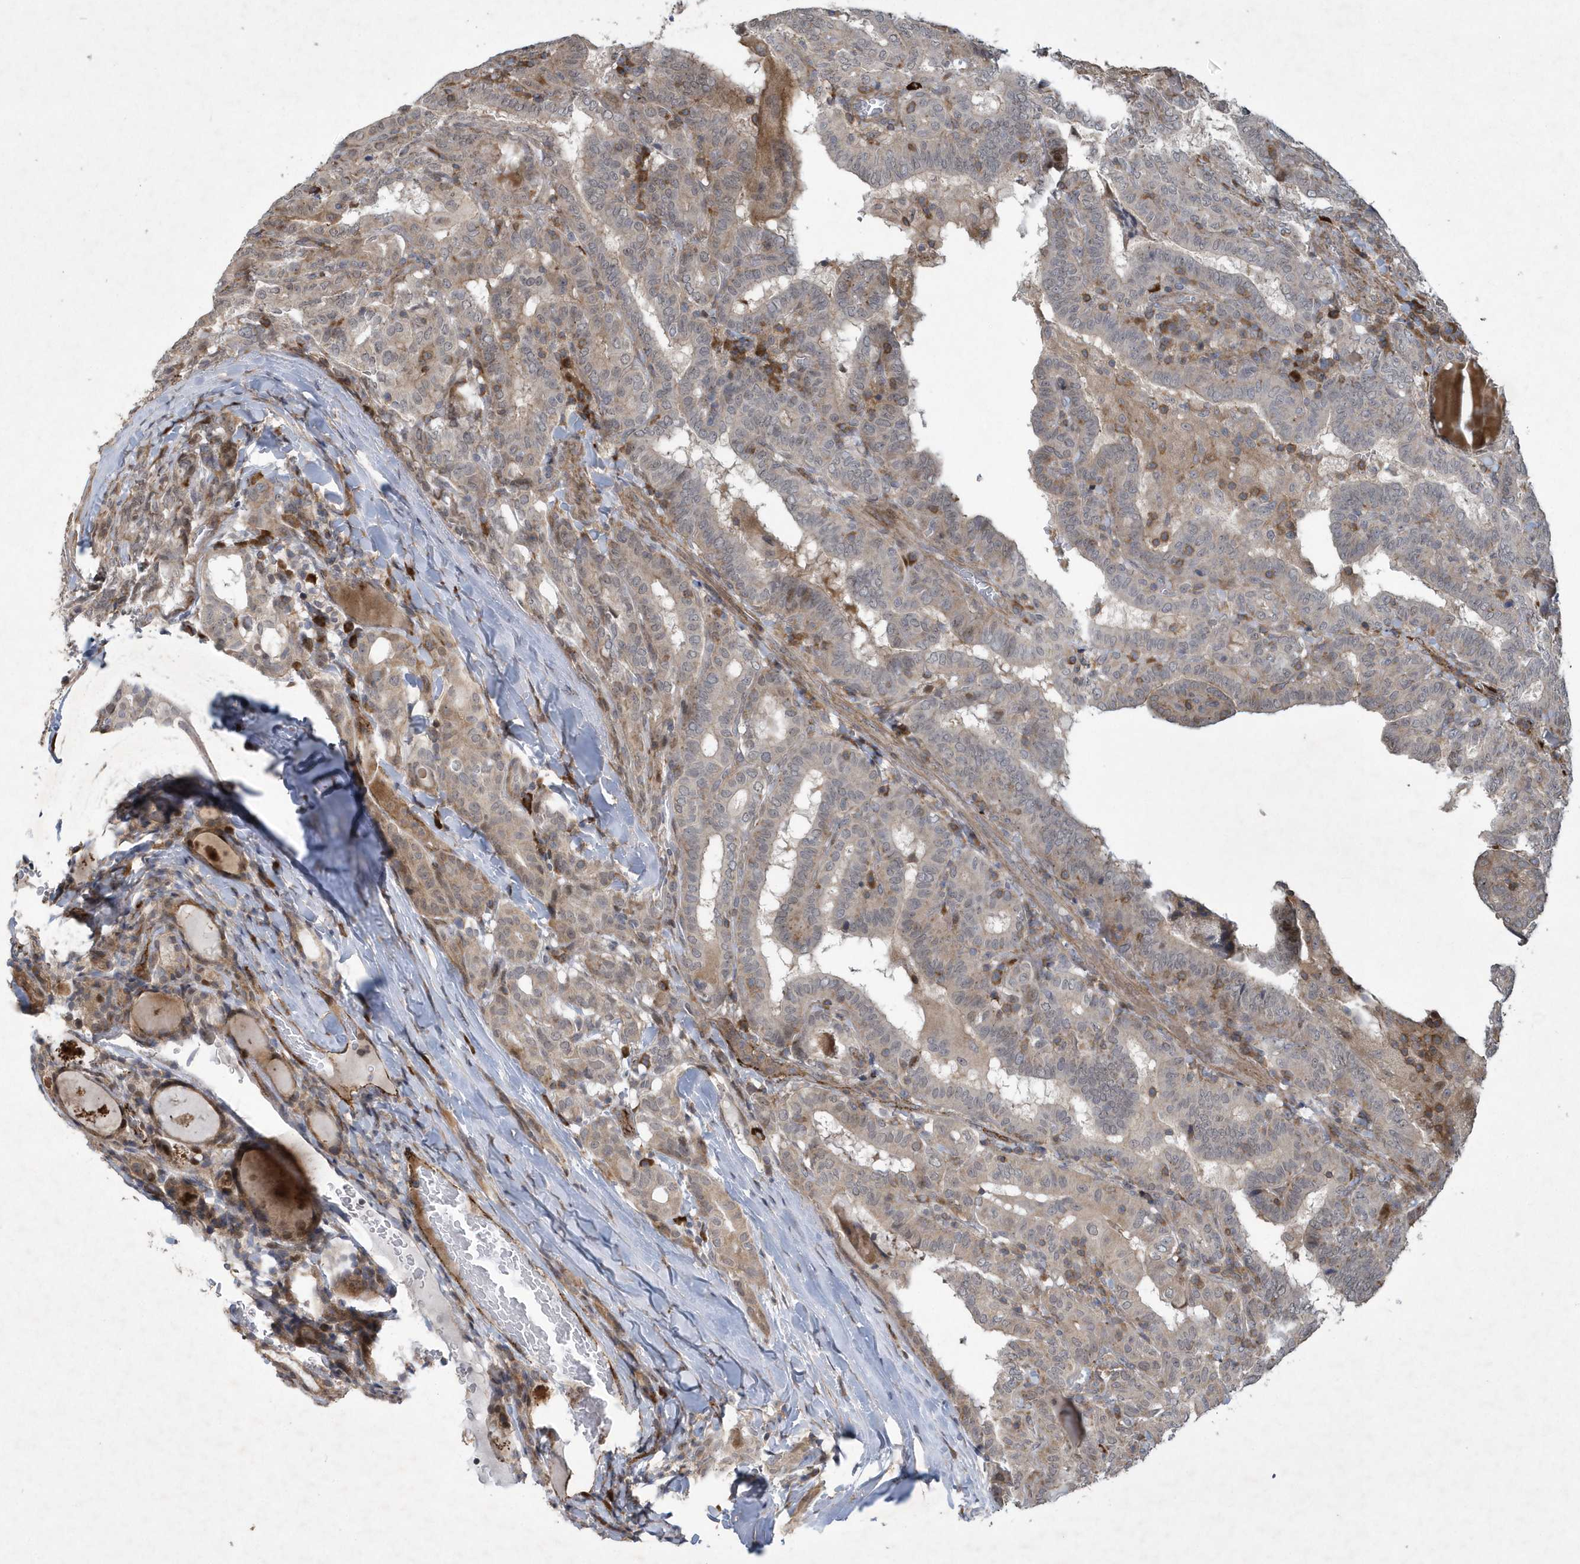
{"staining": {"intensity": "weak", "quantity": "<25%", "location": "cytoplasmic/membranous"}, "tissue": "thyroid cancer", "cell_type": "Tumor cells", "image_type": "cancer", "snomed": [{"axis": "morphology", "description": "Papillary adenocarcinoma, NOS"}, {"axis": "topography", "description": "Thyroid gland"}], "caption": "A high-resolution micrograph shows immunohistochemistry staining of papillary adenocarcinoma (thyroid), which exhibits no significant expression in tumor cells. Nuclei are stained in blue.", "gene": "N4BP2", "patient": {"sex": "female", "age": 72}}